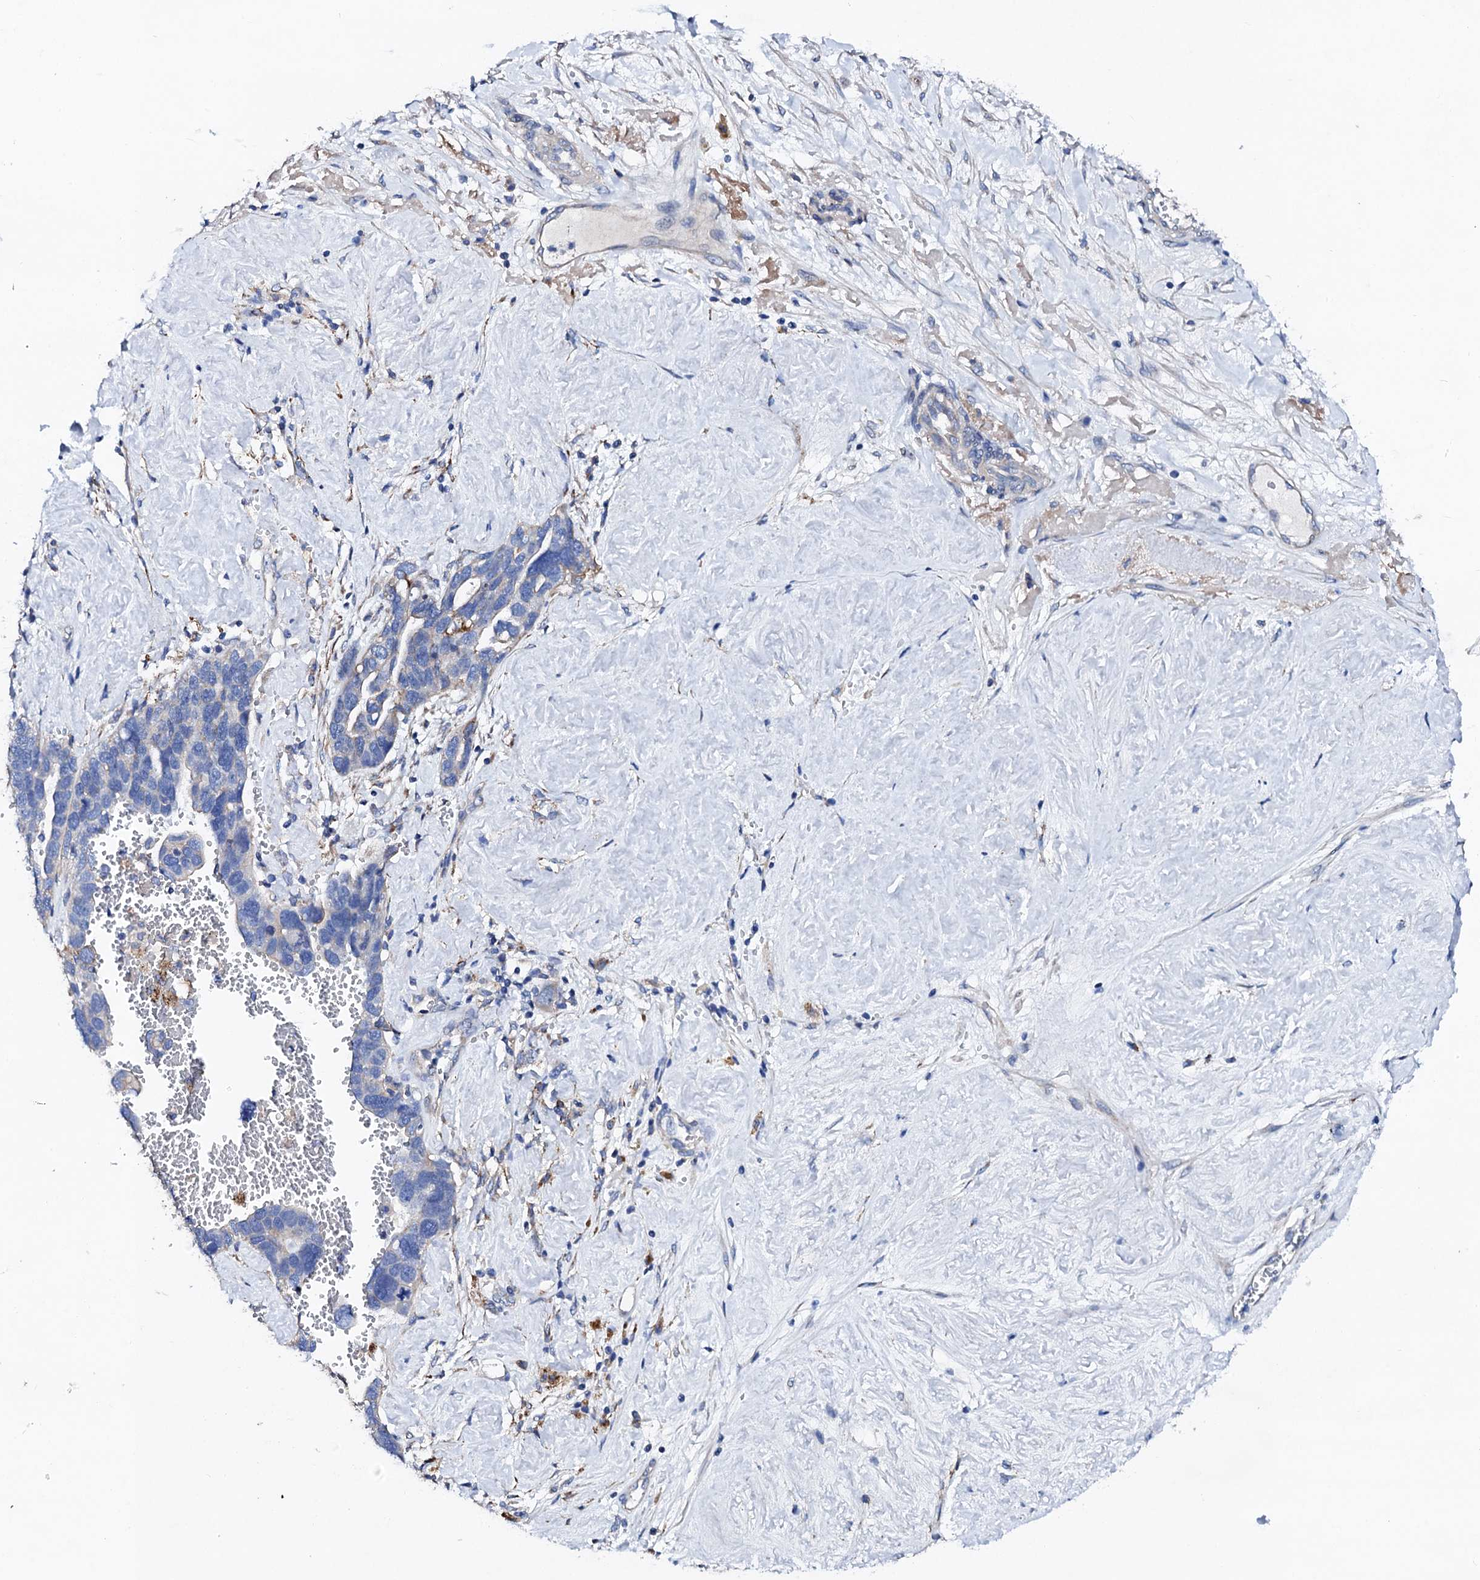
{"staining": {"intensity": "negative", "quantity": "none", "location": "none"}, "tissue": "ovarian cancer", "cell_type": "Tumor cells", "image_type": "cancer", "snomed": [{"axis": "morphology", "description": "Cystadenocarcinoma, serous, NOS"}, {"axis": "topography", "description": "Ovary"}], "caption": "Micrograph shows no significant protein positivity in tumor cells of ovarian serous cystadenocarcinoma.", "gene": "KLHL32", "patient": {"sex": "female", "age": 54}}